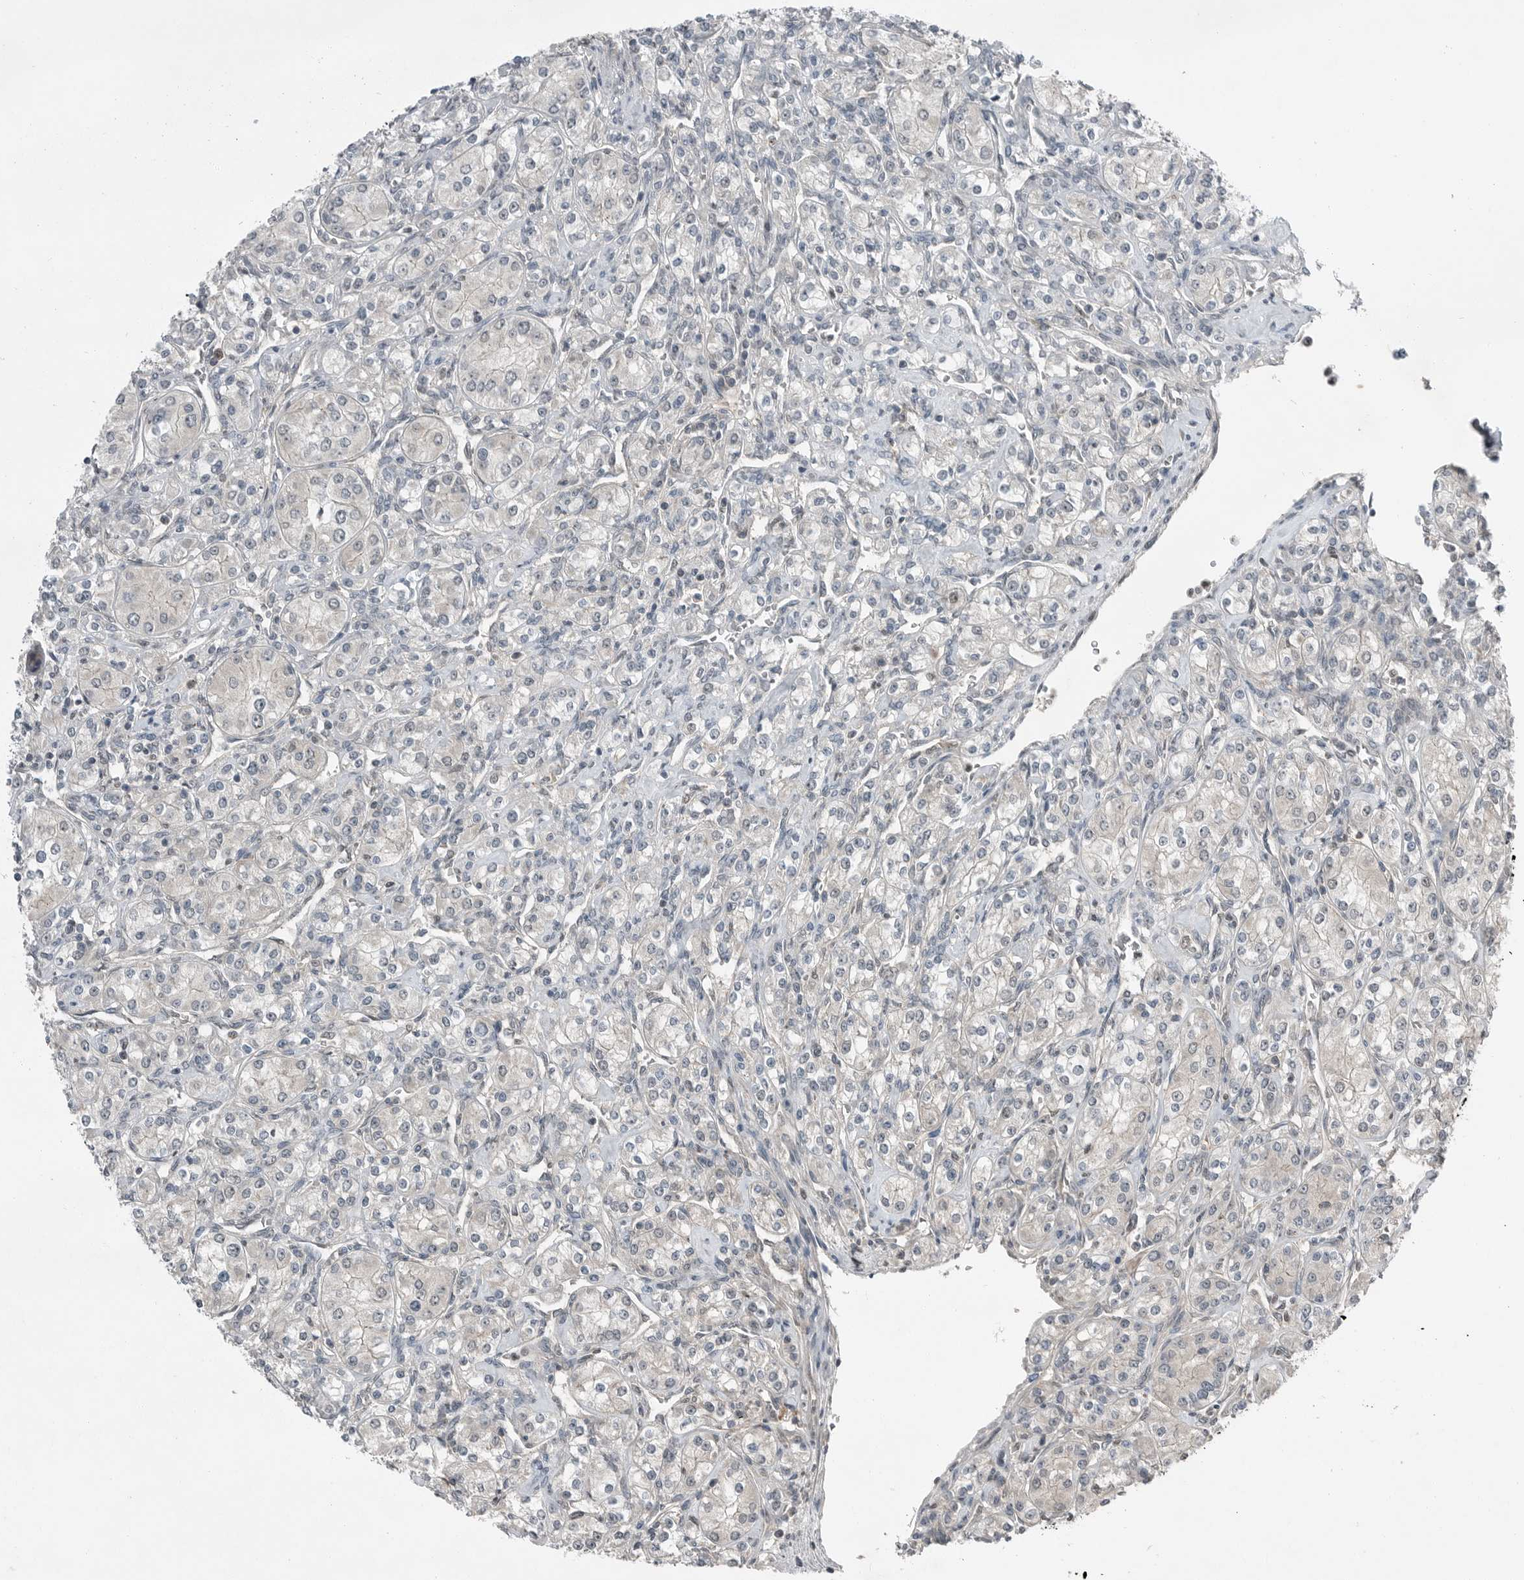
{"staining": {"intensity": "negative", "quantity": "none", "location": "none"}, "tissue": "renal cancer", "cell_type": "Tumor cells", "image_type": "cancer", "snomed": [{"axis": "morphology", "description": "Adenocarcinoma, NOS"}, {"axis": "topography", "description": "Kidney"}], "caption": "Renal cancer stained for a protein using immunohistochemistry (IHC) displays no positivity tumor cells.", "gene": "MFAP3L", "patient": {"sex": "male", "age": 77}}